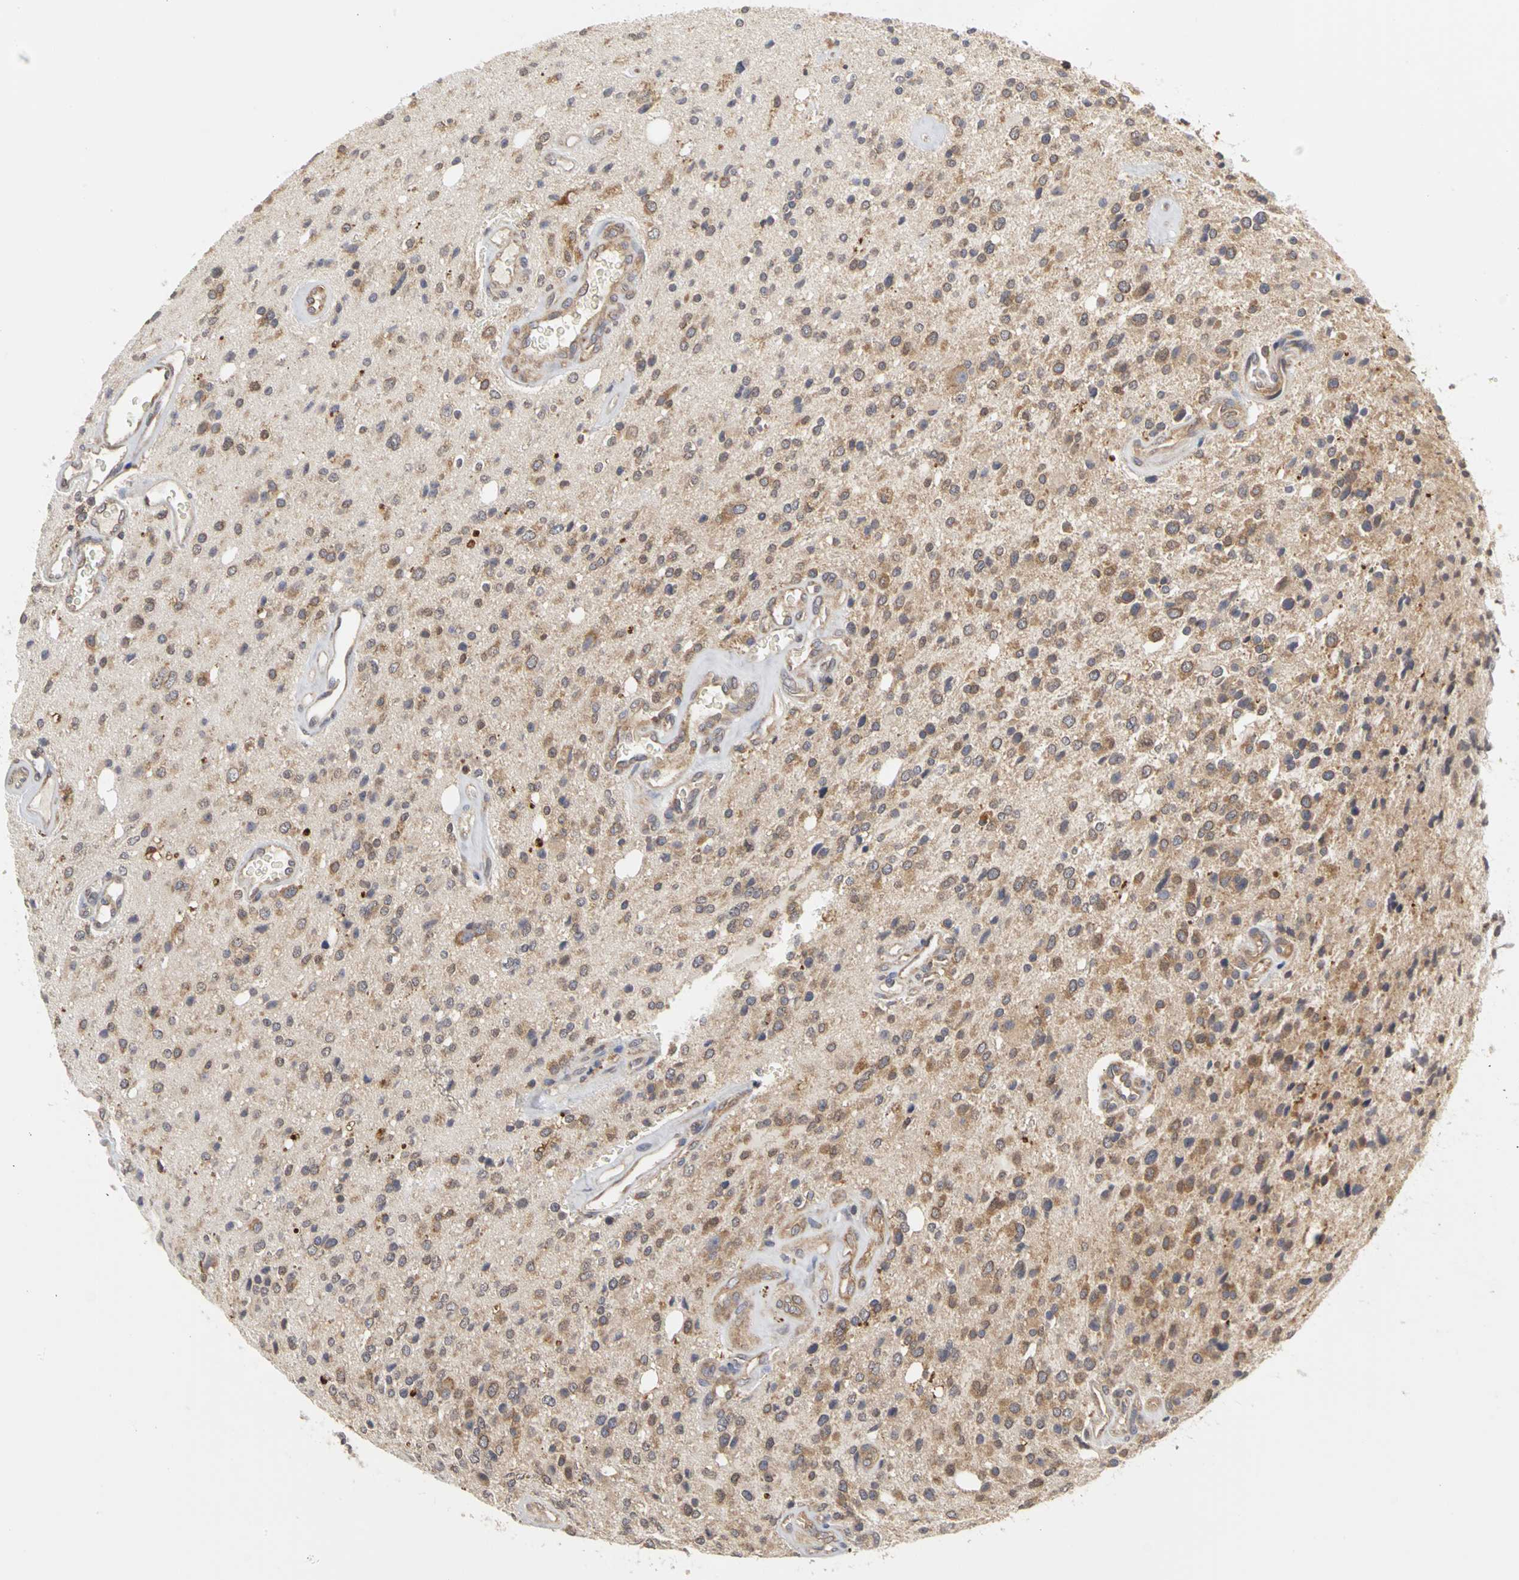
{"staining": {"intensity": "moderate", "quantity": ">75%", "location": "cytoplasmic/membranous"}, "tissue": "glioma", "cell_type": "Tumor cells", "image_type": "cancer", "snomed": [{"axis": "morphology", "description": "Glioma, malignant, High grade"}, {"axis": "topography", "description": "Brain"}], "caption": "Protein analysis of malignant high-grade glioma tissue reveals moderate cytoplasmic/membranous staining in approximately >75% of tumor cells. Using DAB (3,3'-diaminobenzidine) (brown) and hematoxylin (blue) stains, captured at high magnification using brightfield microscopy.", "gene": "IRAK1", "patient": {"sex": "male", "age": 47}}